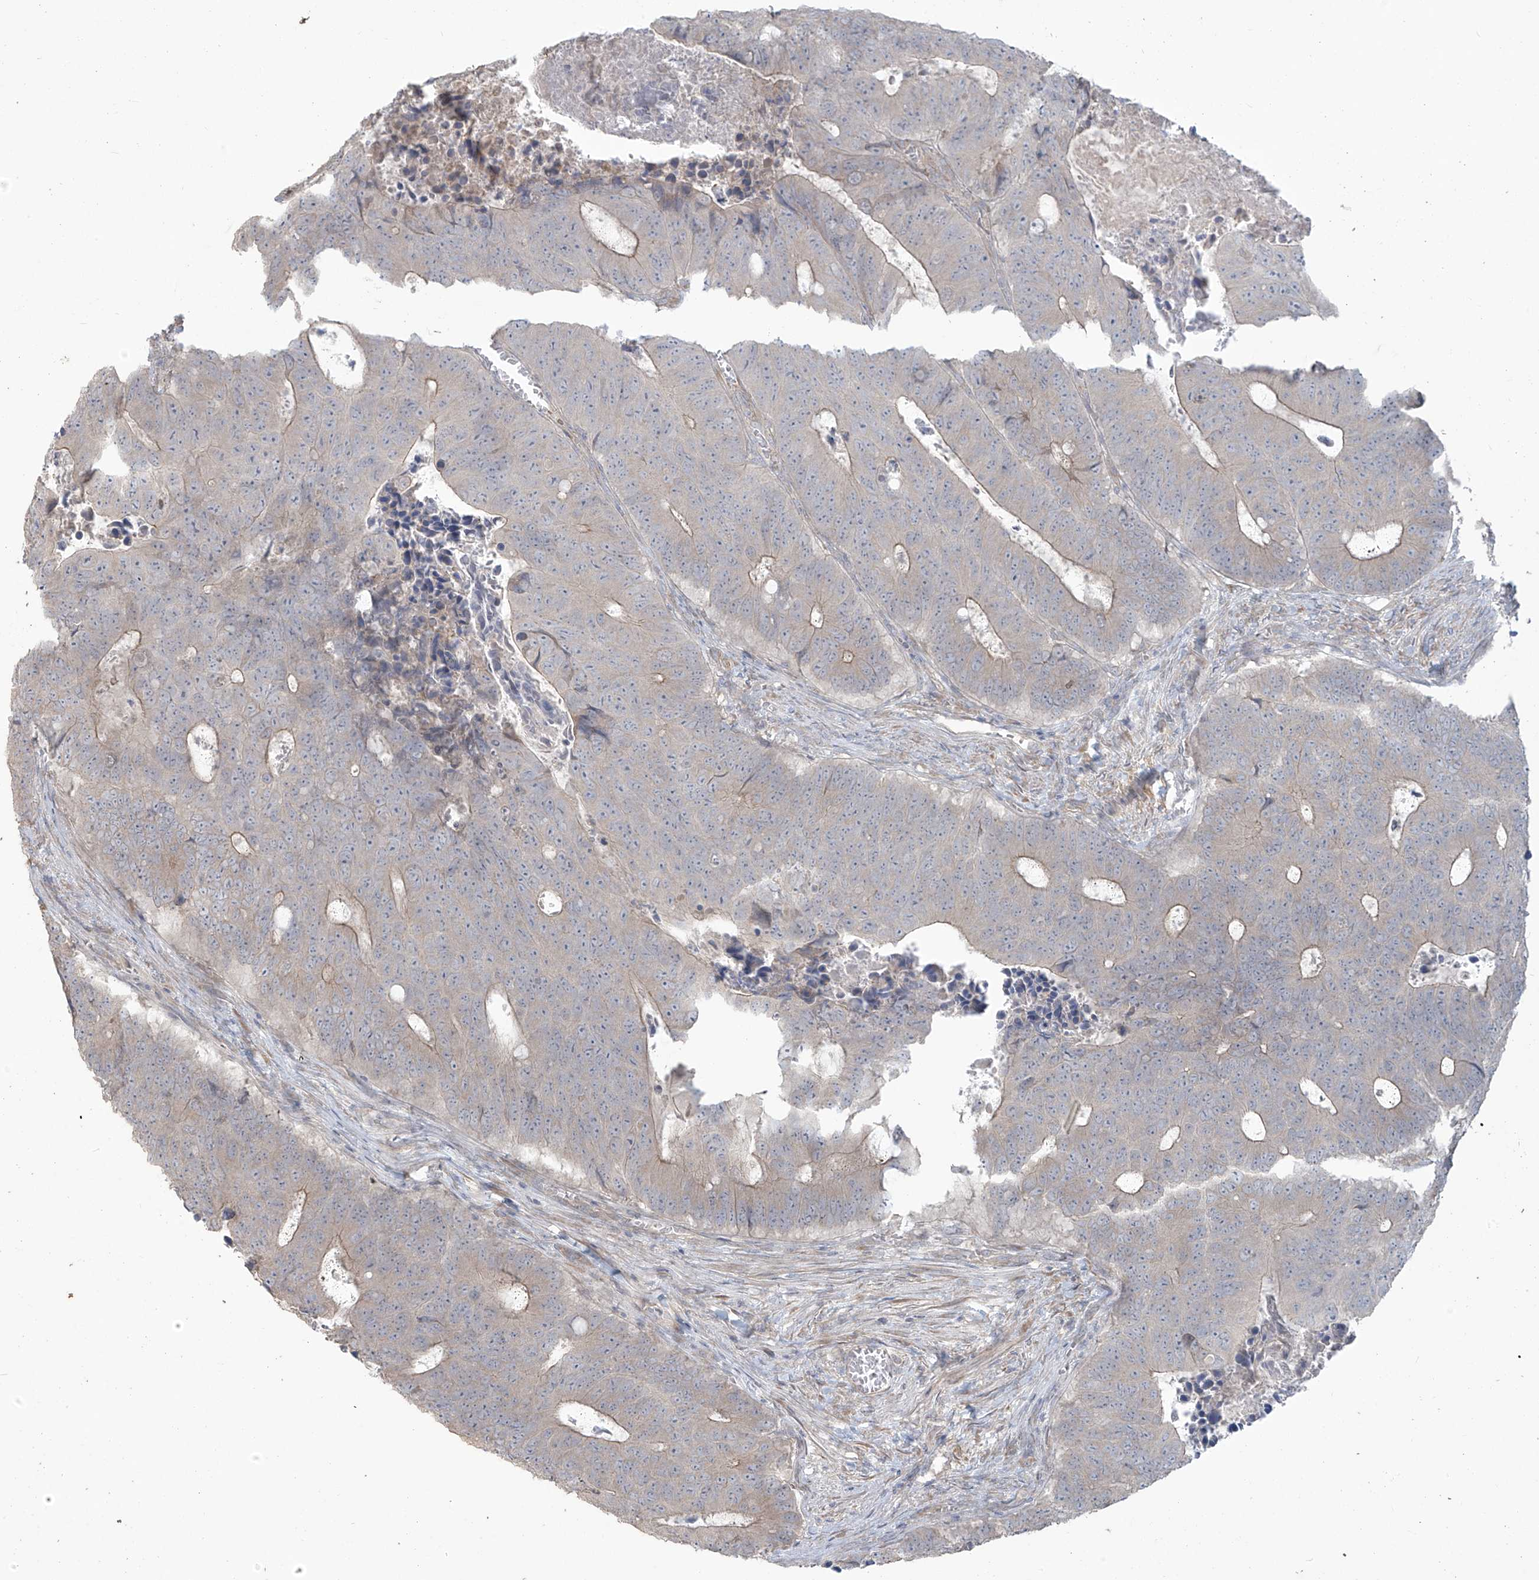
{"staining": {"intensity": "negative", "quantity": "none", "location": "none"}, "tissue": "colorectal cancer", "cell_type": "Tumor cells", "image_type": "cancer", "snomed": [{"axis": "morphology", "description": "Adenocarcinoma, NOS"}, {"axis": "topography", "description": "Colon"}], "caption": "Tumor cells are negative for brown protein staining in colorectal cancer.", "gene": "MAGIX", "patient": {"sex": "male", "age": 87}}